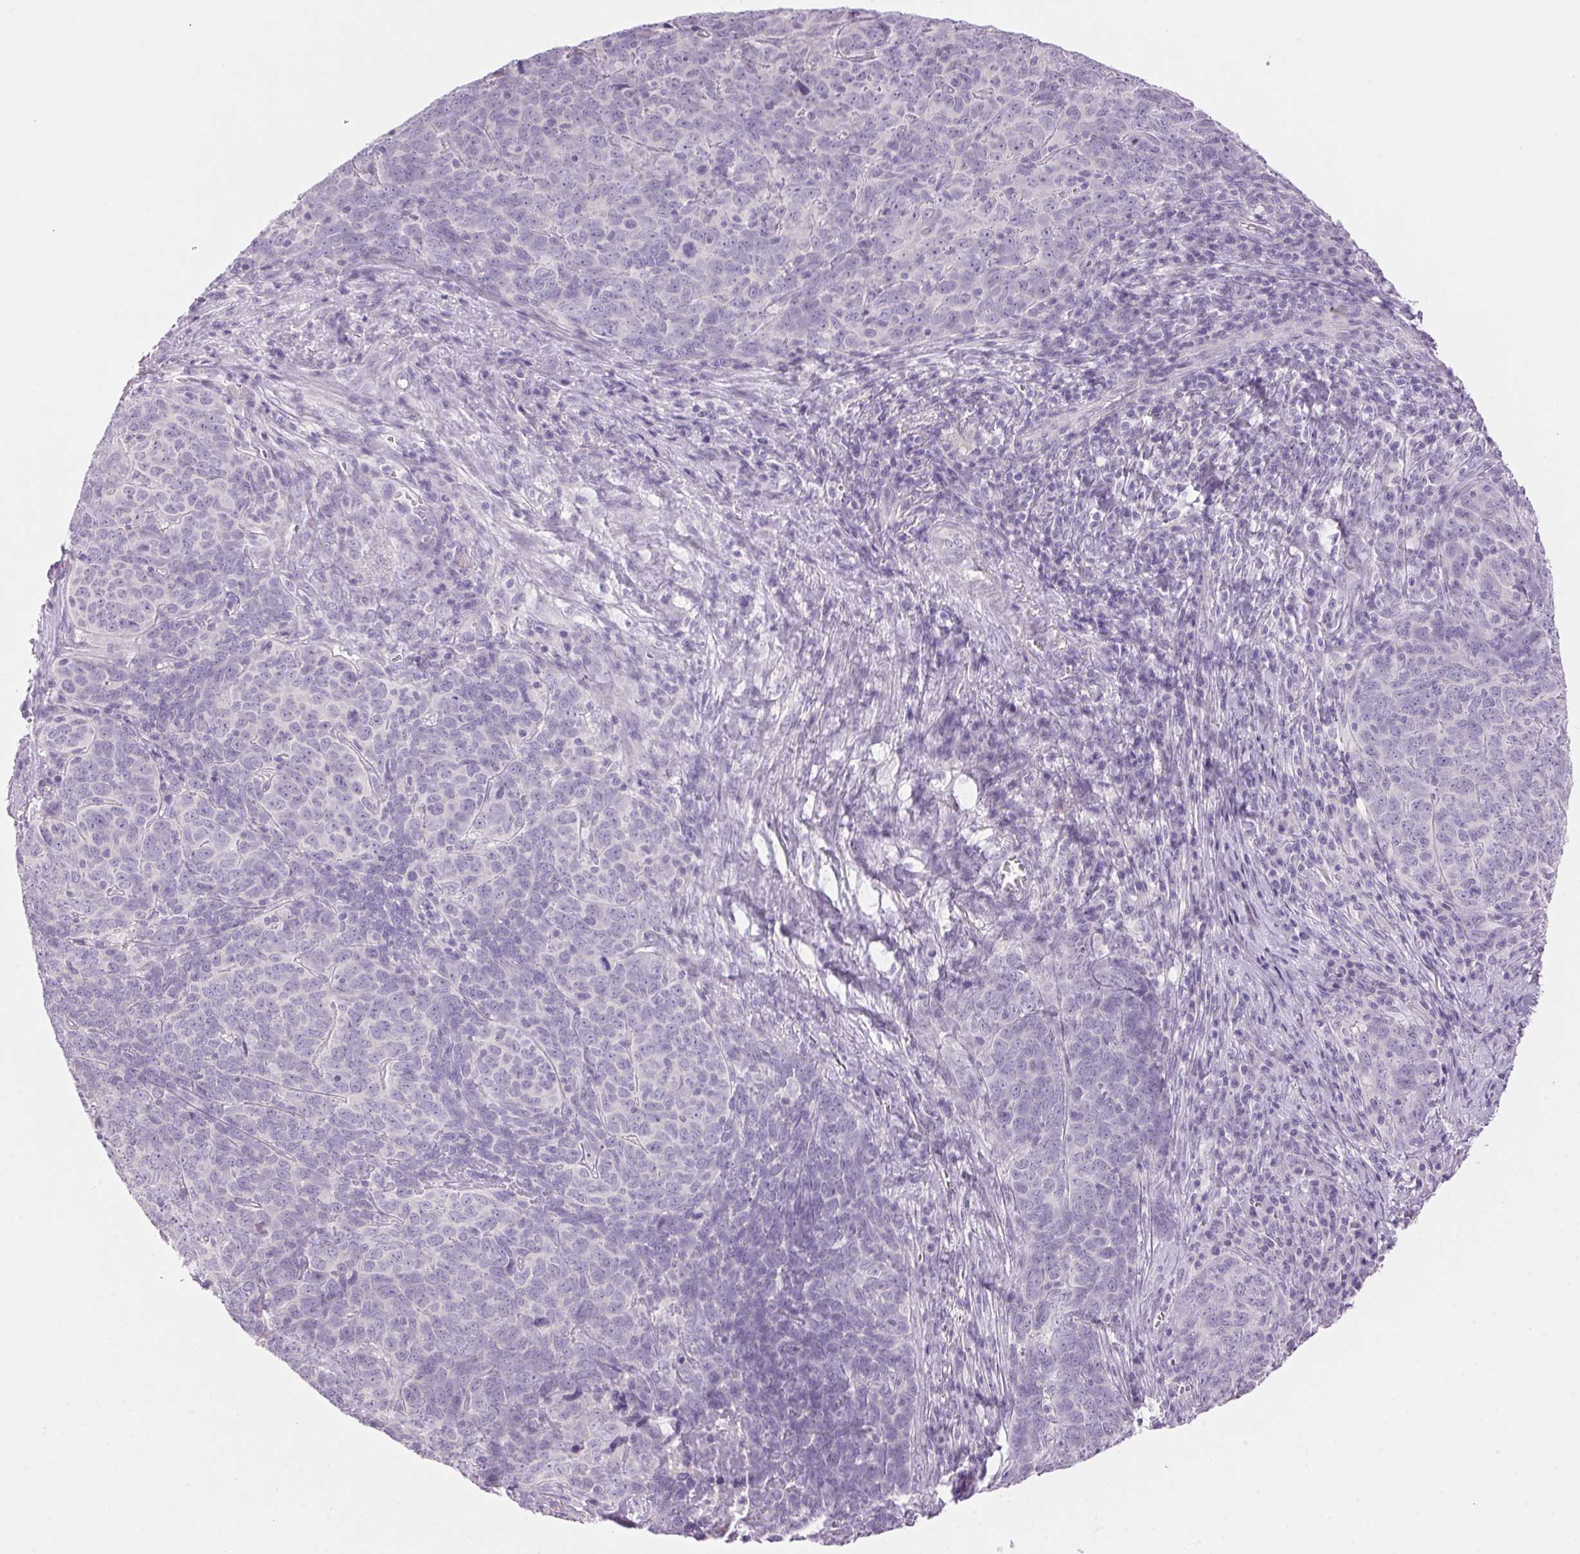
{"staining": {"intensity": "negative", "quantity": "none", "location": "none"}, "tissue": "skin cancer", "cell_type": "Tumor cells", "image_type": "cancer", "snomed": [{"axis": "morphology", "description": "Squamous cell carcinoma, NOS"}, {"axis": "topography", "description": "Skin"}, {"axis": "topography", "description": "Anal"}], "caption": "Tumor cells are negative for brown protein staining in squamous cell carcinoma (skin).", "gene": "HSD17B2", "patient": {"sex": "female", "age": 51}}